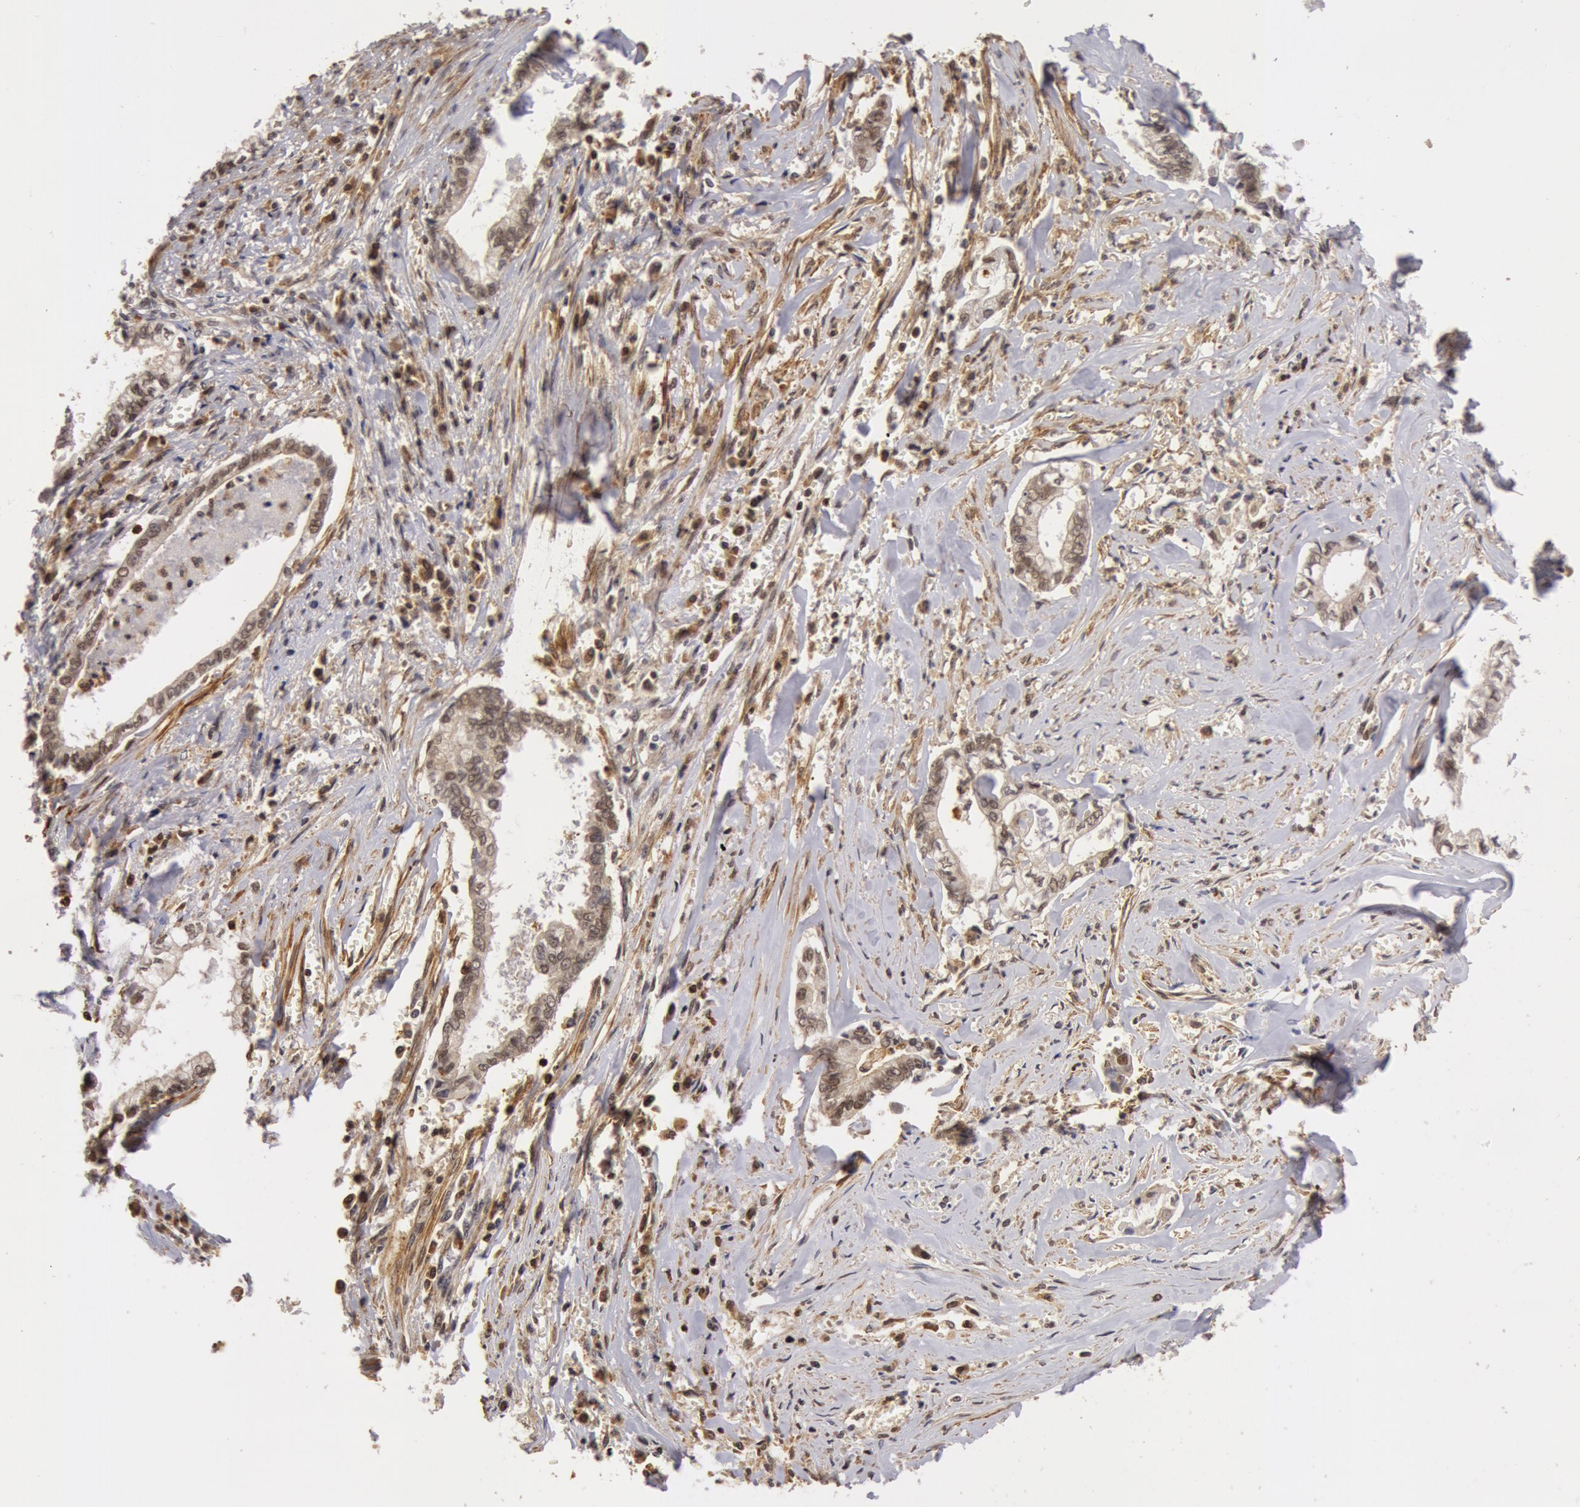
{"staining": {"intensity": "weak", "quantity": "25%-75%", "location": "nuclear"}, "tissue": "liver cancer", "cell_type": "Tumor cells", "image_type": "cancer", "snomed": [{"axis": "morphology", "description": "Cholangiocarcinoma"}, {"axis": "topography", "description": "Liver"}], "caption": "Immunohistochemistry photomicrograph of neoplastic tissue: human cholangiocarcinoma (liver) stained using immunohistochemistry (IHC) exhibits low levels of weak protein expression localized specifically in the nuclear of tumor cells, appearing as a nuclear brown color.", "gene": "ZNF350", "patient": {"sex": "male", "age": 57}}